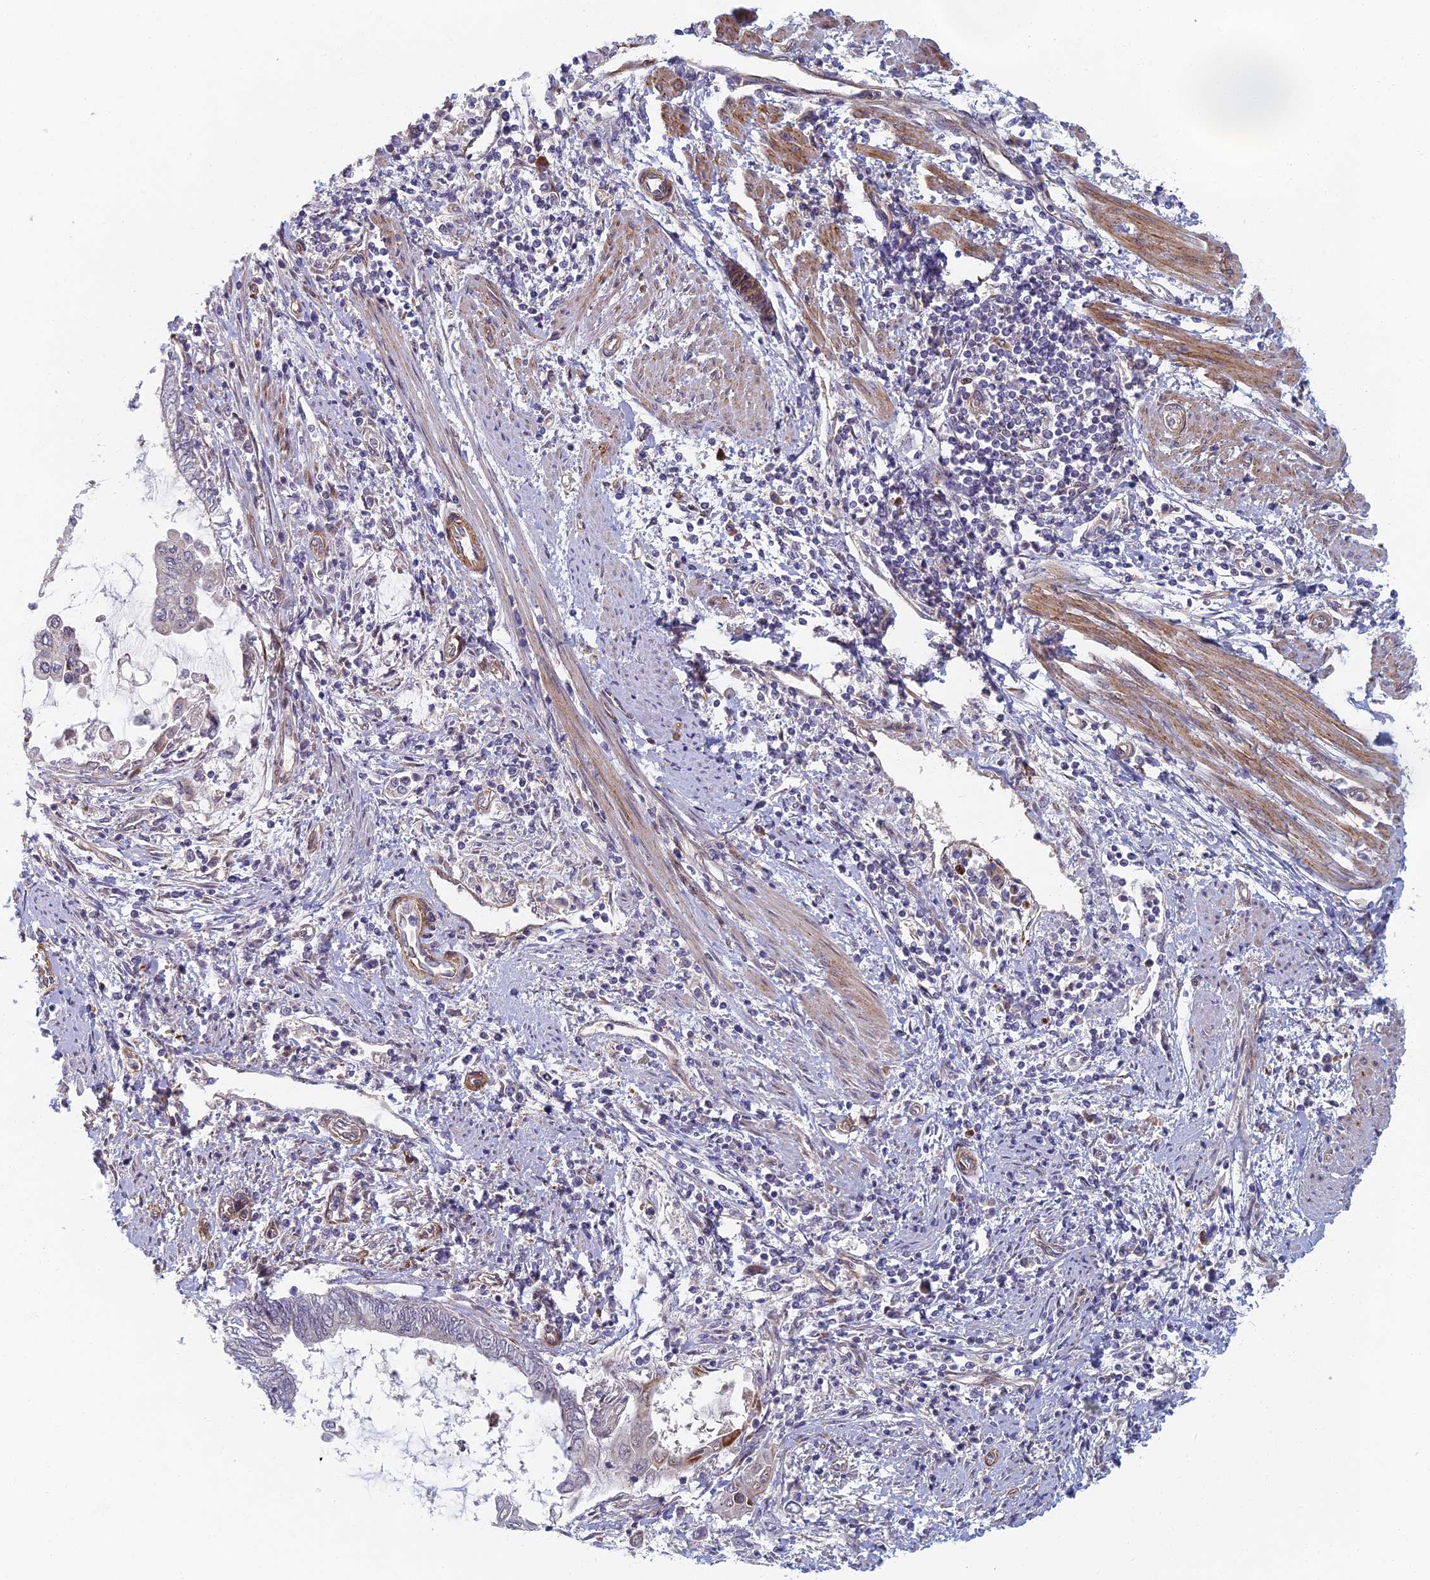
{"staining": {"intensity": "negative", "quantity": "none", "location": "none"}, "tissue": "endometrial cancer", "cell_type": "Tumor cells", "image_type": "cancer", "snomed": [{"axis": "morphology", "description": "Adenocarcinoma, NOS"}, {"axis": "topography", "description": "Uterus"}, {"axis": "topography", "description": "Endometrium"}], "caption": "IHC of endometrial adenocarcinoma reveals no expression in tumor cells.", "gene": "ABCB10", "patient": {"sex": "female", "age": 70}}